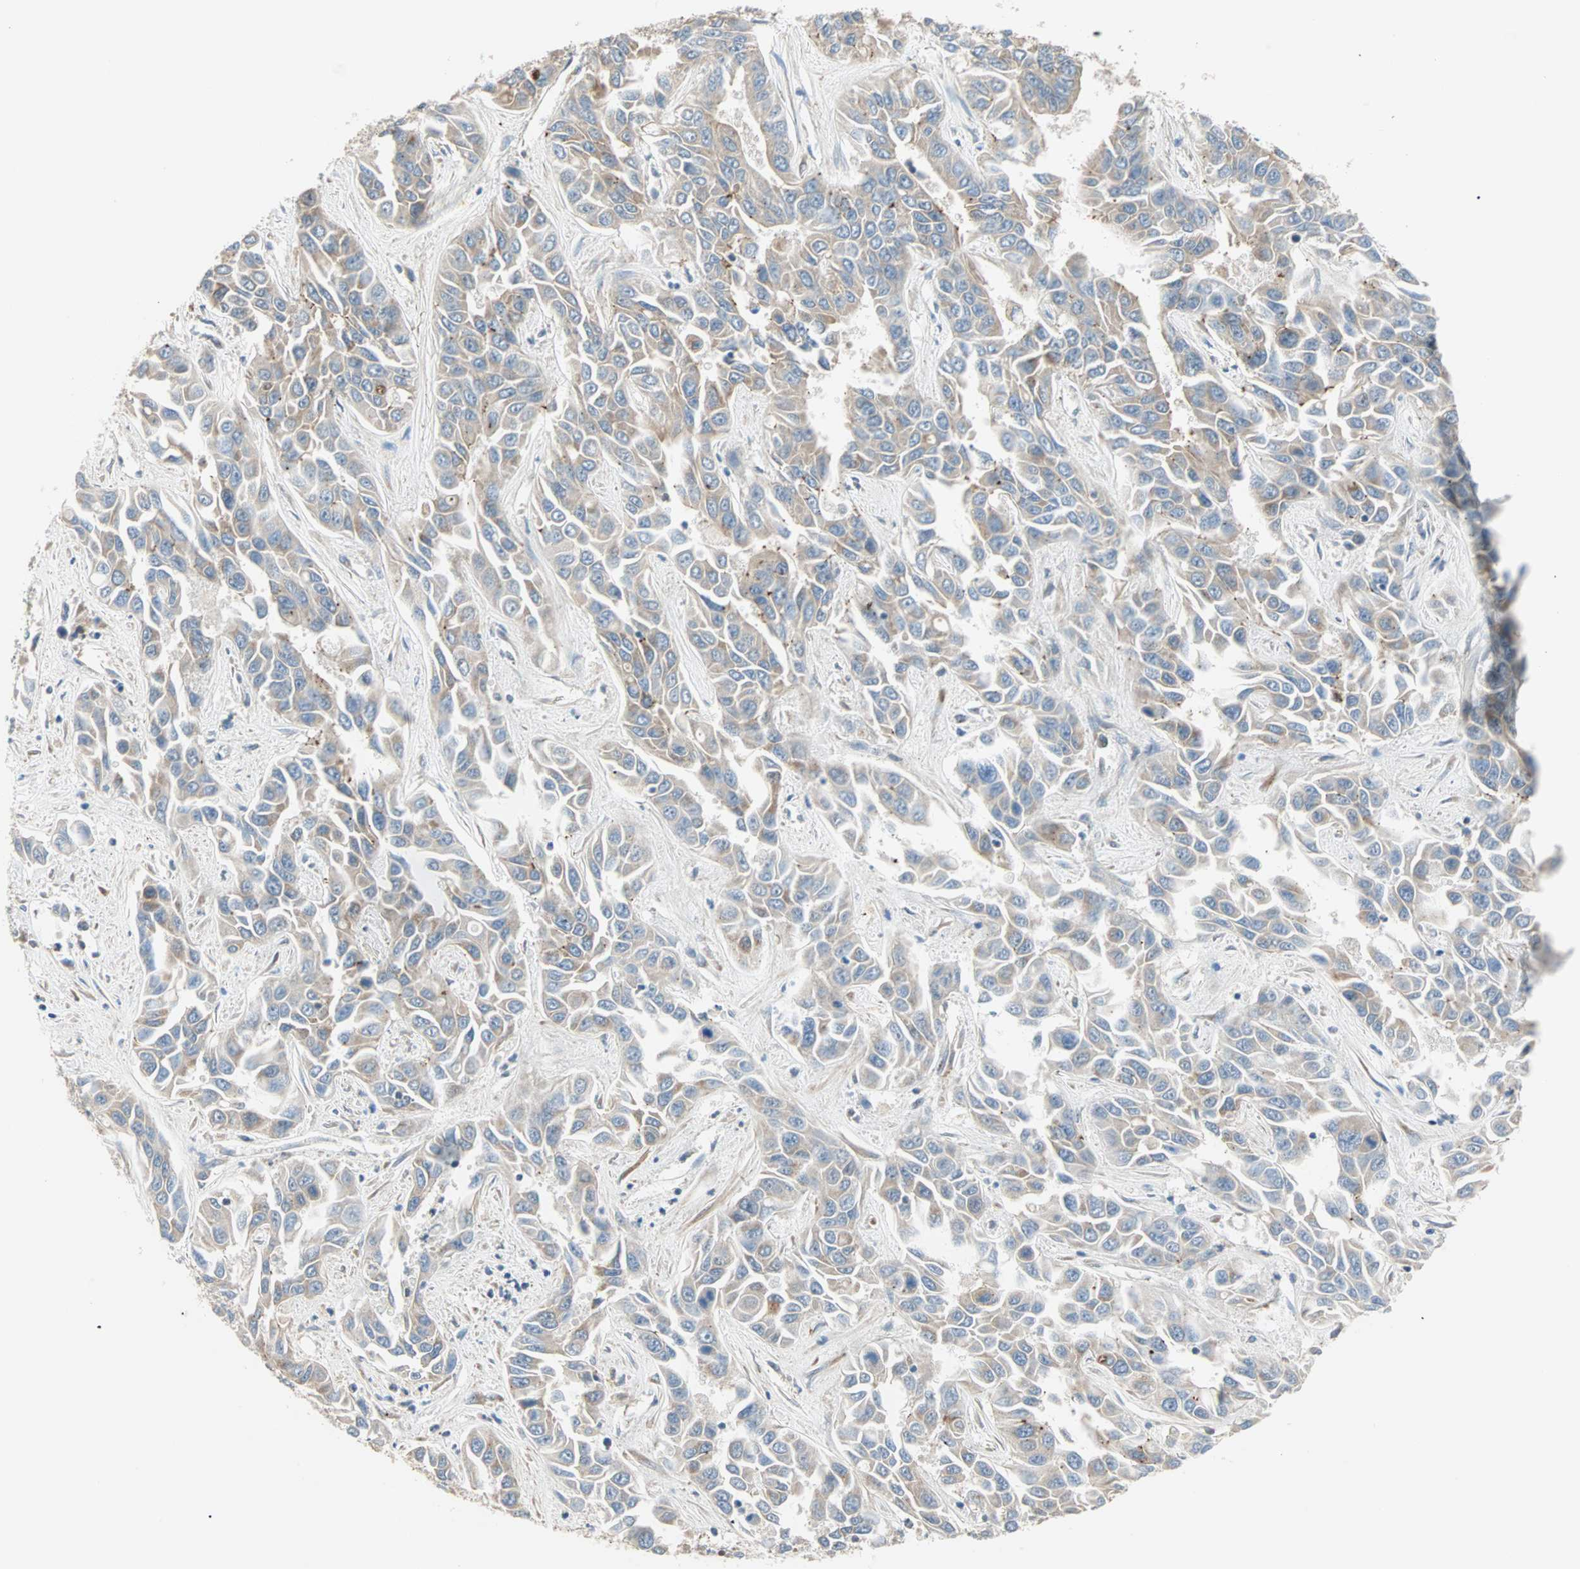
{"staining": {"intensity": "moderate", "quantity": "25%-75%", "location": "cytoplasmic/membranous"}, "tissue": "liver cancer", "cell_type": "Tumor cells", "image_type": "cancer", "snomed": [{"axis": "morphology", "description": "Cholangiocarcinoma"}, {"axis": "topography", "description": "Liver"}], "caption": "High-magnification brightfield microscopy of liver cancer stained with DAB (brown) and counterstained with hematoxylin (blue). tumor cells exhibit moderate cytoplasmic/membranous positivity is seen in about25%-75% of cells.", "gene": "SAR1A", "patient": {"sex": "female", "age": 52}}